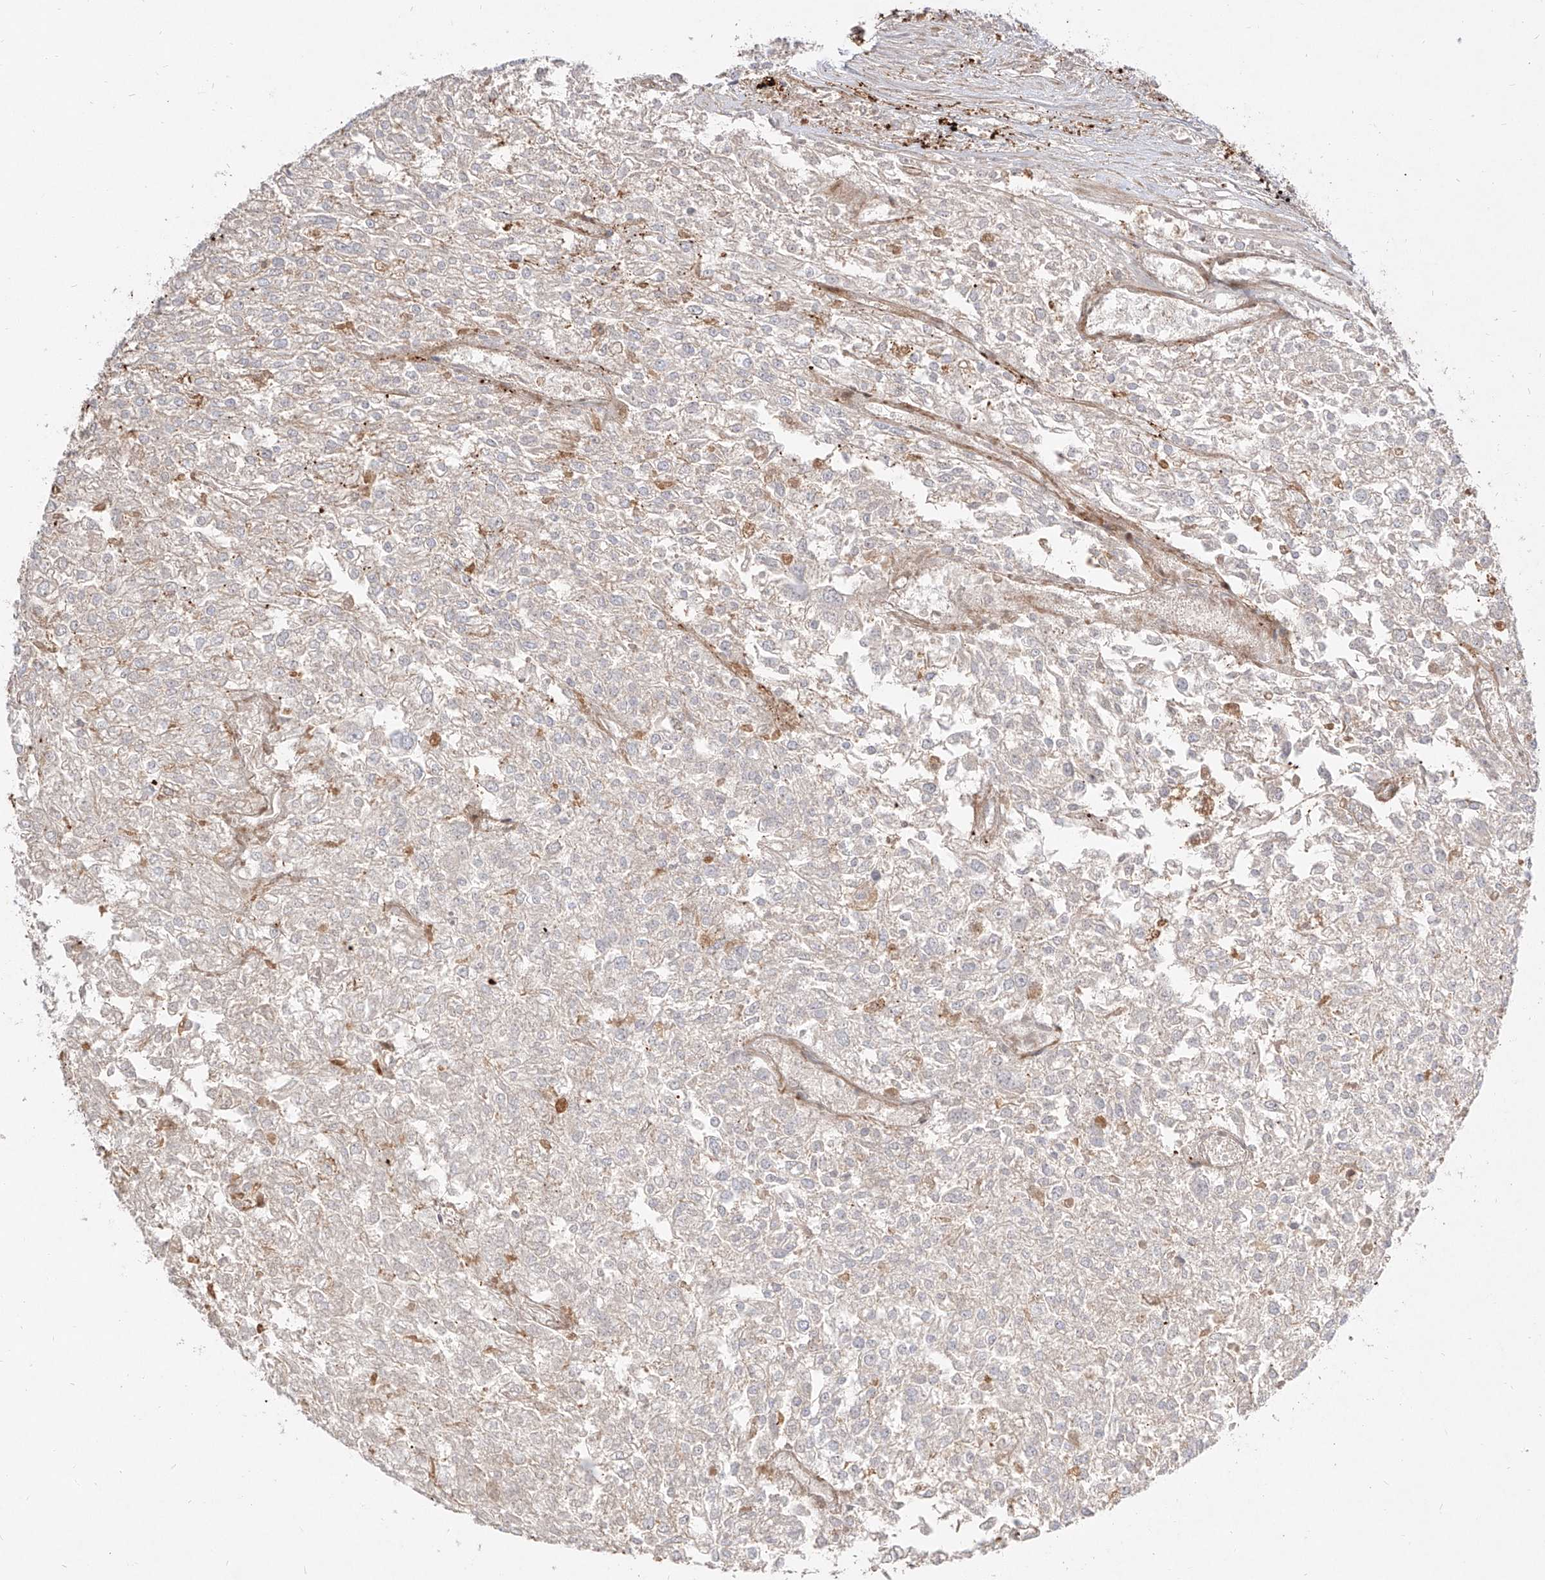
{"staining": {"intensity": "negative", "quantity": "none", "location": "none"}, "tissue": "renal cancer", "cell_type": "Tumor cells", "image_type": "cancer", "snomed": [{"axis": "morphology", "description": "Adenocarcinoma, NOS"}, {"axis": "topography", "description": "Kidney"}], "caption": "High power microscopy histopathology image of an immunohistochemistry histopathology image of renal adenocarcinoma, revealing no significant positivity in tumor cells.", "gene": "KYNU", "patient": {"sex": "female", "age": 54}}